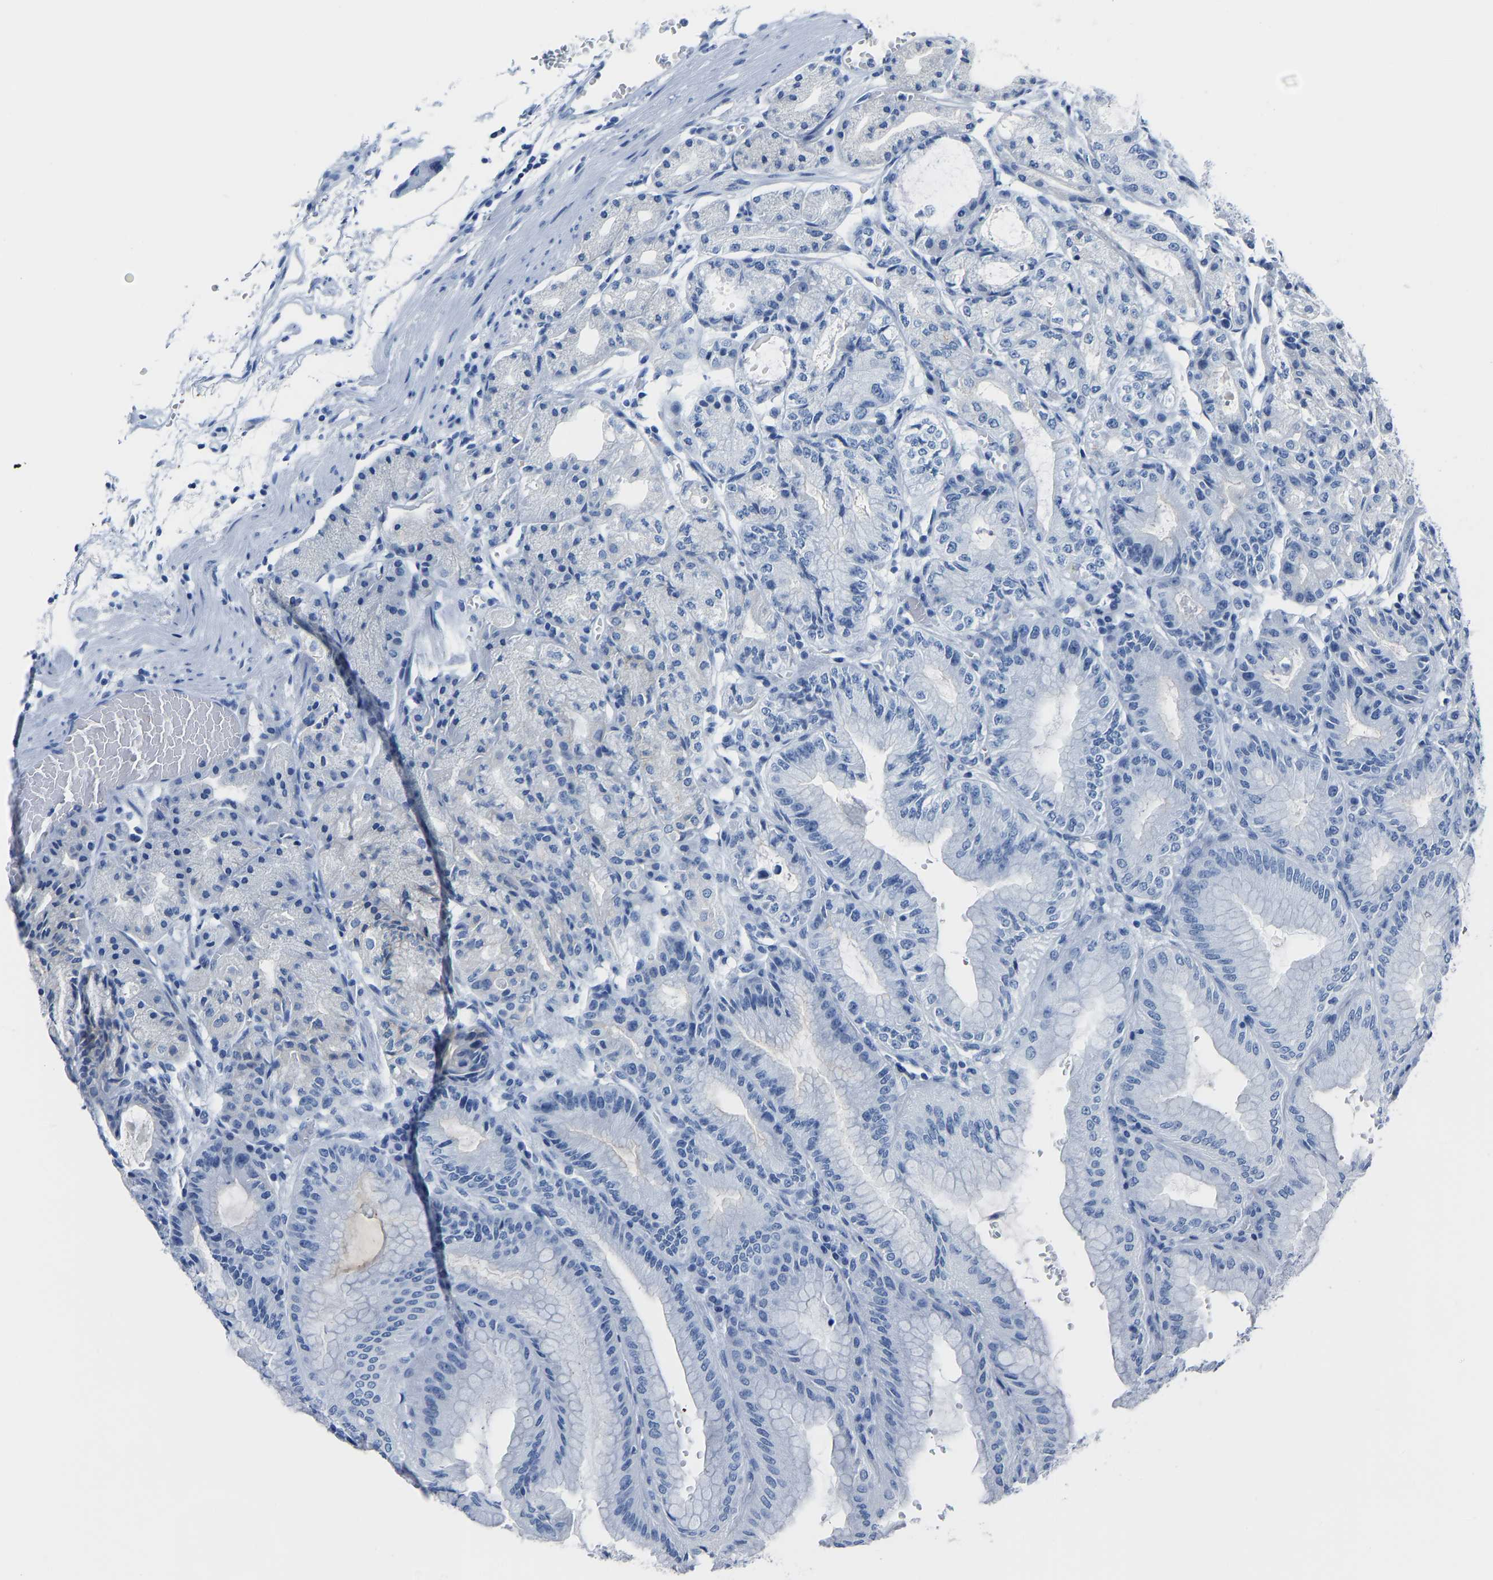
{"staining": {"intensity": "negative", "quantity": "none", "location": "none"}, "tissue": "stomach", "cell_type": "Glandular cells", "image_type": "normal", "snomed": [{"axis": "morphology", "description": "Normal tissue, NOS"}, {"axis": "topography", "description": "Stomach, lower"}], "caption": "Immunohistochemistry (IHC) of normal human stomach reveals no expression in glandular cells.", "gene": "SERPINB3", "patient": {"sex": "male", "age": 71}}